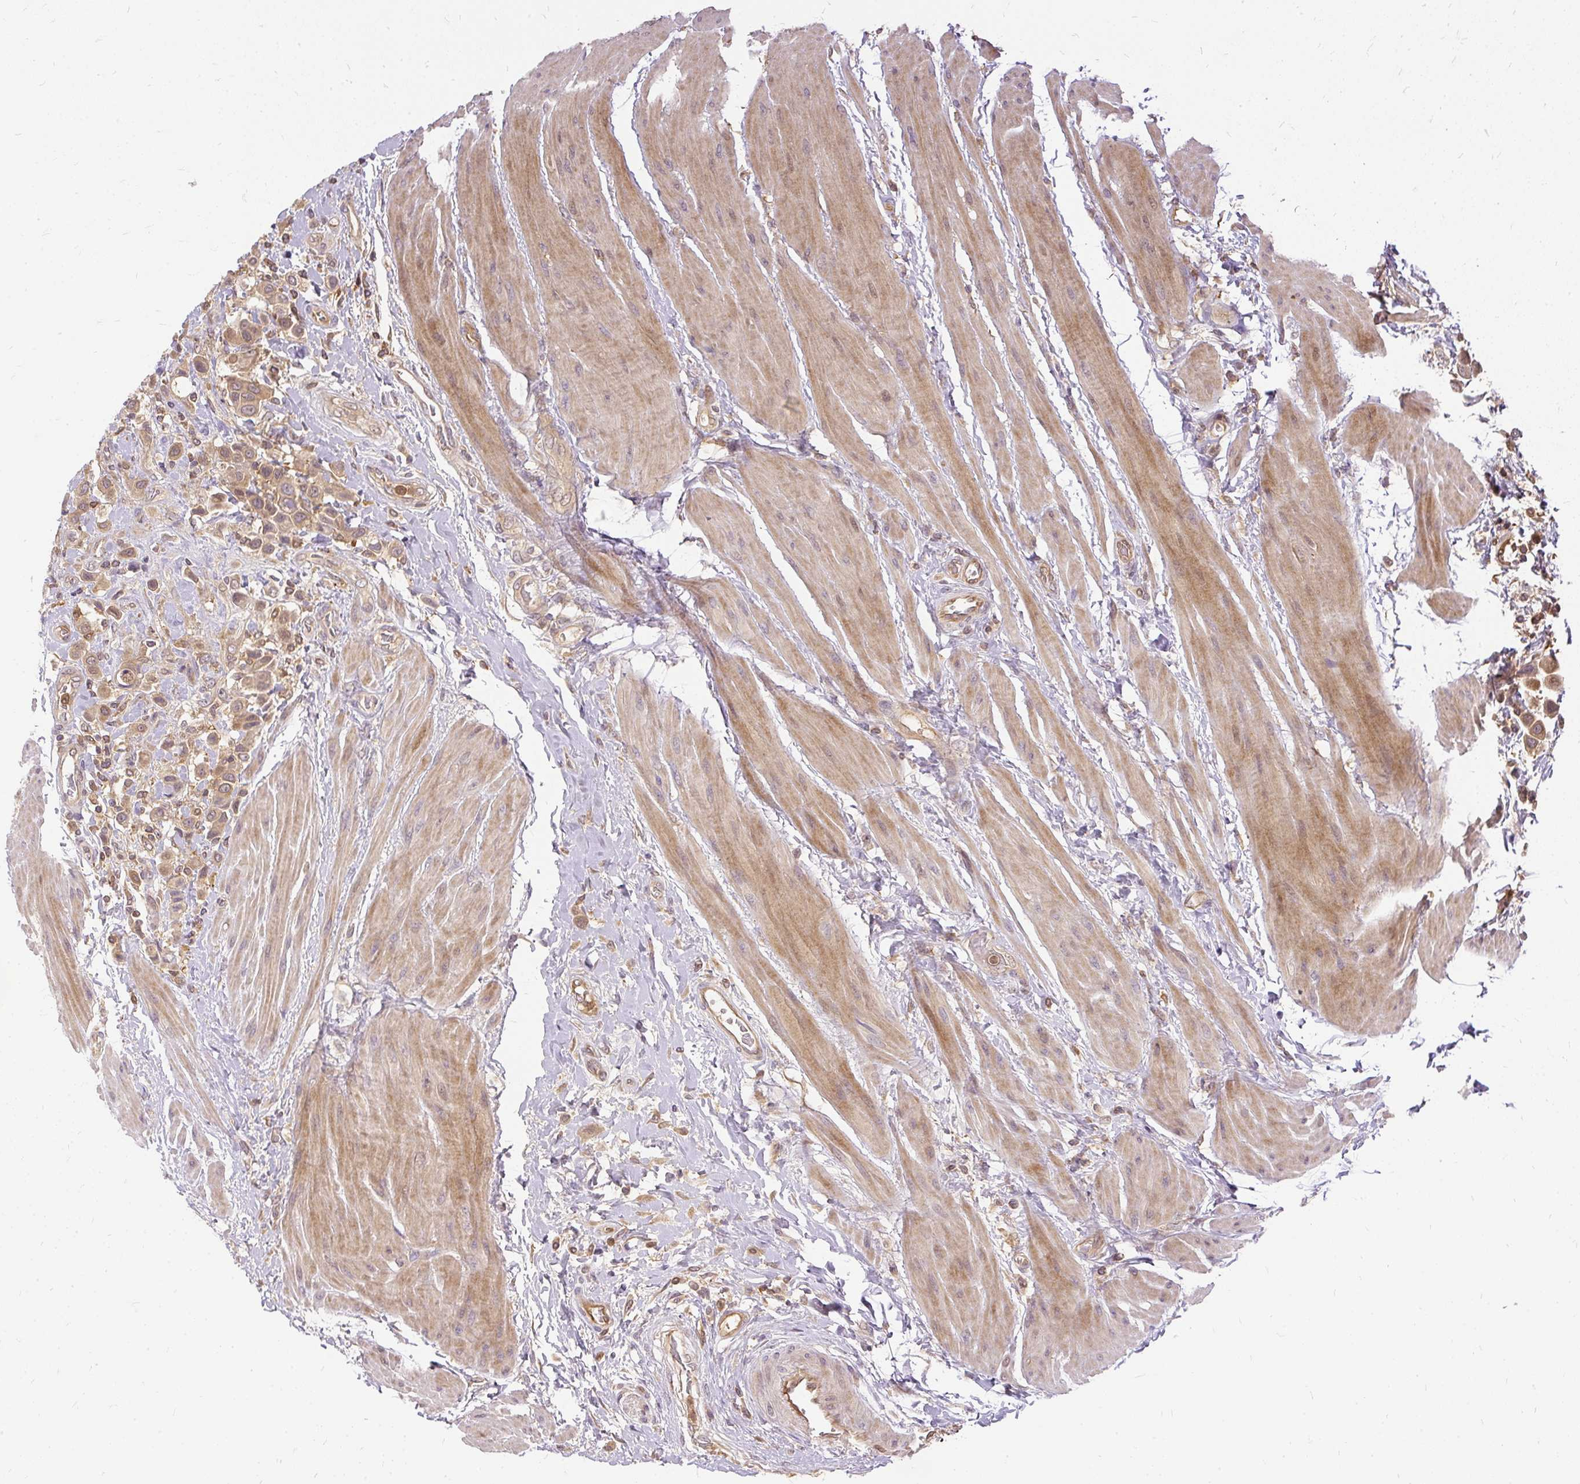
{"staining": {"intensity": "moderate", "quantity": ">75%", "location": "cytoplasmic/membranous"}, "tissue": "urothelial cancer", "cell_type": "Tumor cells", "image_type": "cancer", "snomed": [{"axis": "morphology", "description": "Urothelial carcinoma, High grade"}, {"axis": "topography", "description": "Urinary bladder"}], "caption": "Immunohistochemical staining of human high-grade urothelial carcinoma demonstrates medium levels of moderate cytoplasmic/membranous protein staining in approximately >75% of tumor cells.", "gene": "AP5S1", "patient": {"sex": "male", "age": 50}}